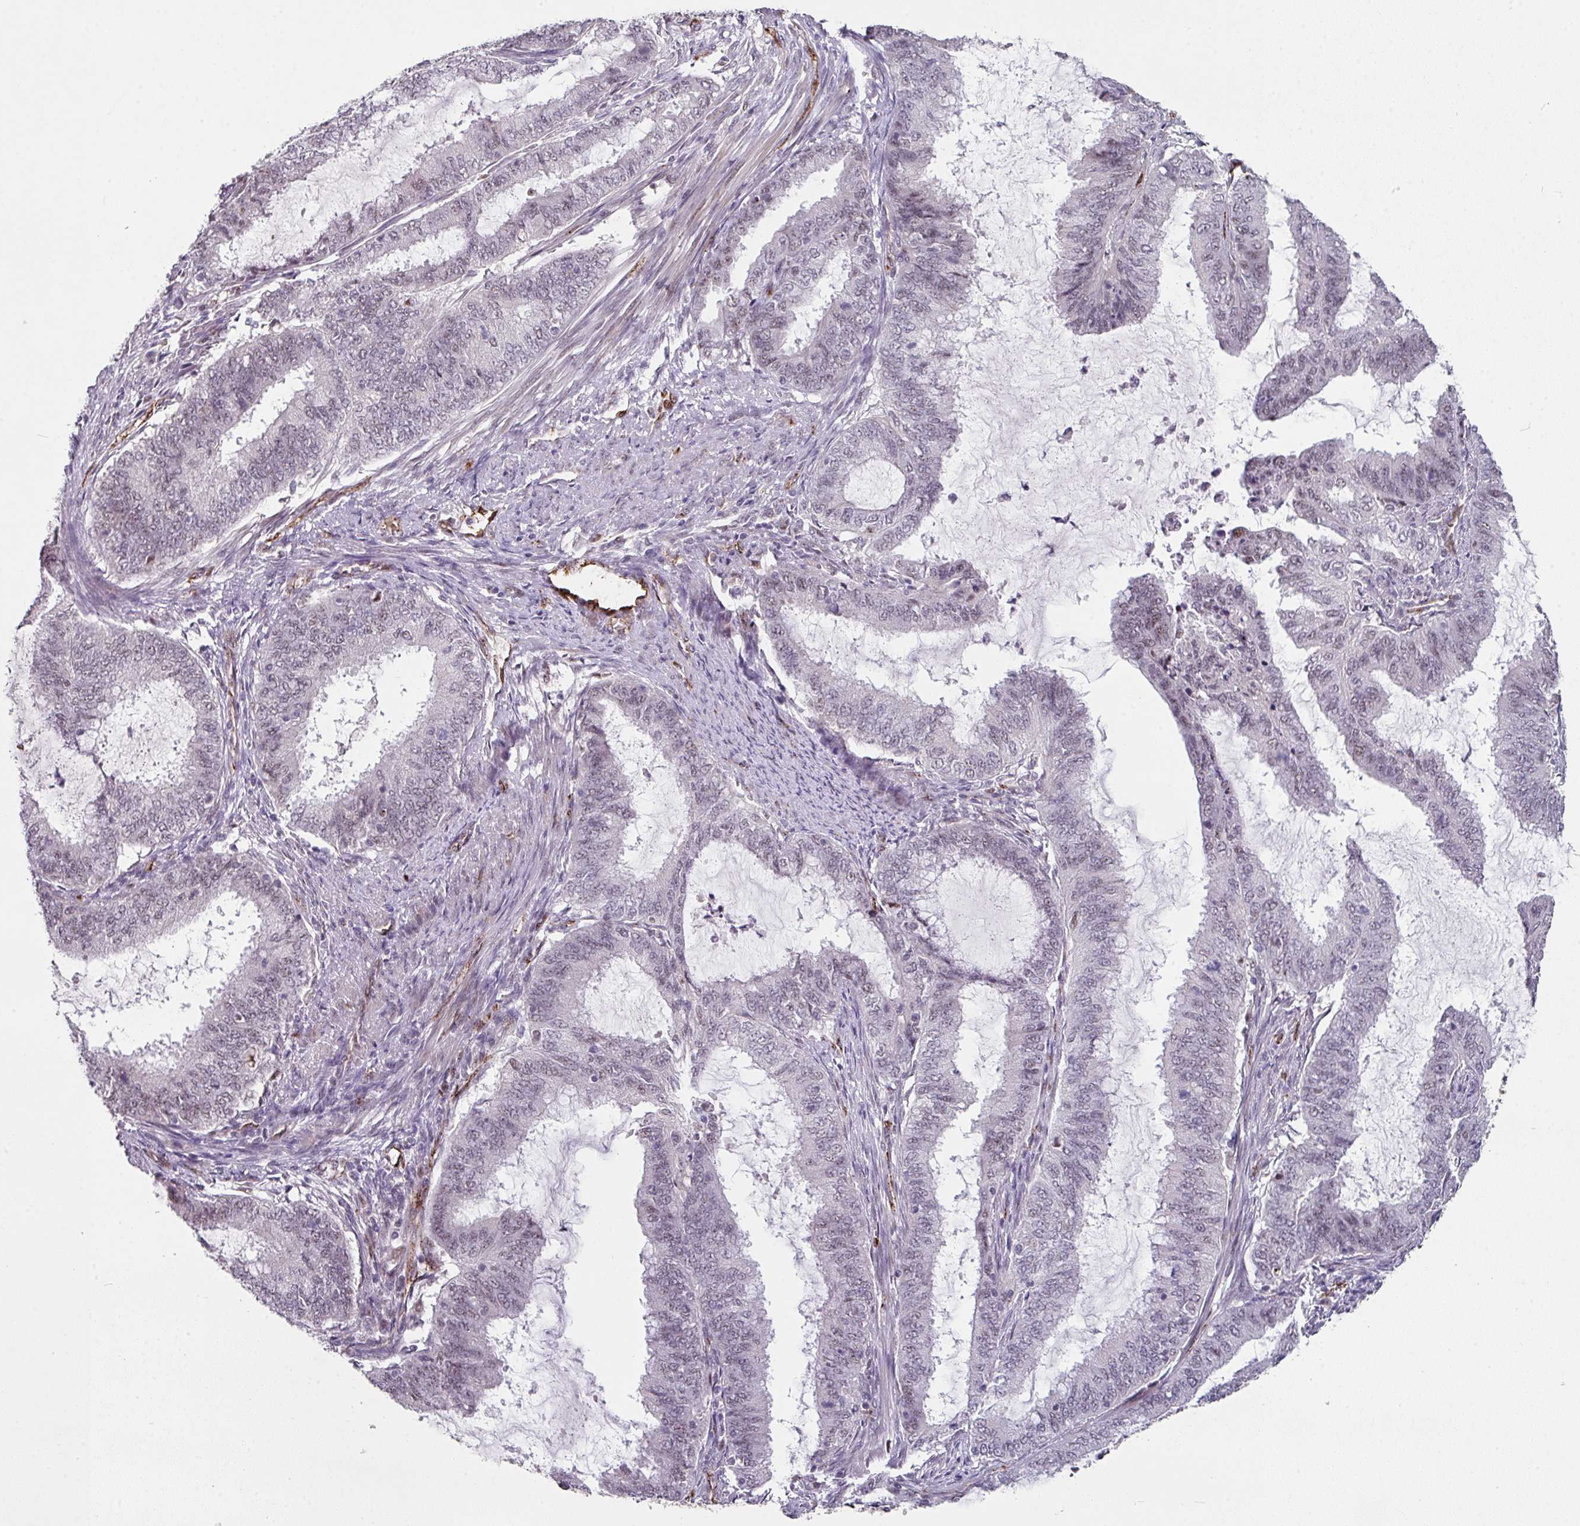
{"staining": {"intensity": "weak", "quantity": "<25%", "location": "nuclear"}, "tissue": "endometrial cancer", "cell_type": "Tumor cells", "image_type": "cancer", "snomed": [{"axis": "morphology", "description": "Adenocarcinoma, NOS"}, {"axis": "topography", "description": "Endometrium"}], "caption": "Immunohistochemical staining of human endometrial cancer (adenocarcinoma) shows no significant expression in tumor cells.", "gene": "SIDT2", "patient": {"sex": "female", "age": 51}}